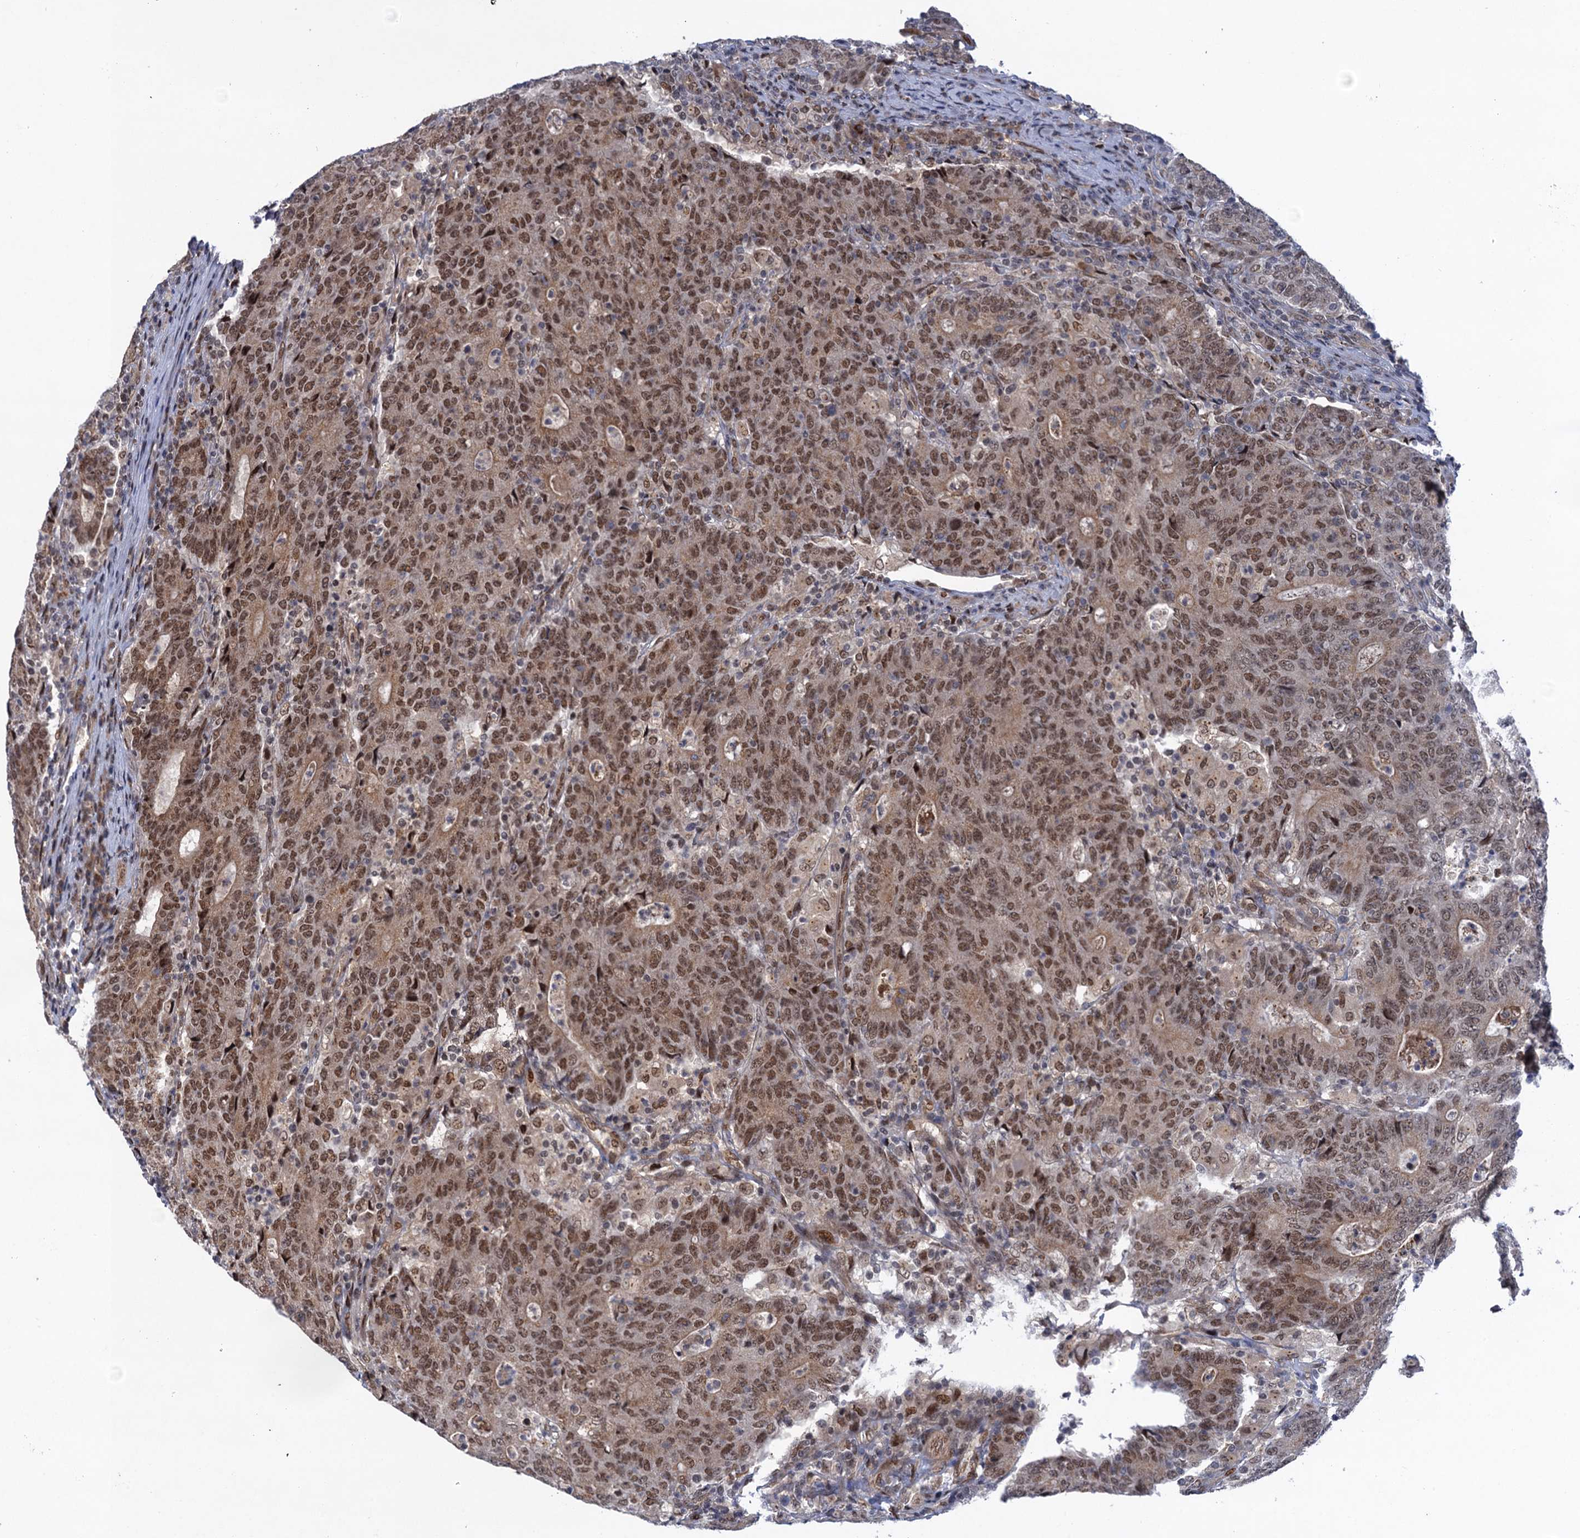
{"staining": {"intensity": "moderate", "quantity": ">75%", "location": "nuclear"}, "tissue": "colorectal cancer", "cell_type": "Tumor cells", "image_type": "cancer", "snomed": [{"axis": "morphology", "description": "Adenocarcinoma, NOS"}, {"axis": "topography", "description": "Colon"}], "caption": "The micrograph reveals staining of adenocarcinoma (colorectal), revealing moderate nuclear protein staining (brown color) within tumor cells.", "gene": "NEK8", "patient": {"sex": "female", "age": 75}}